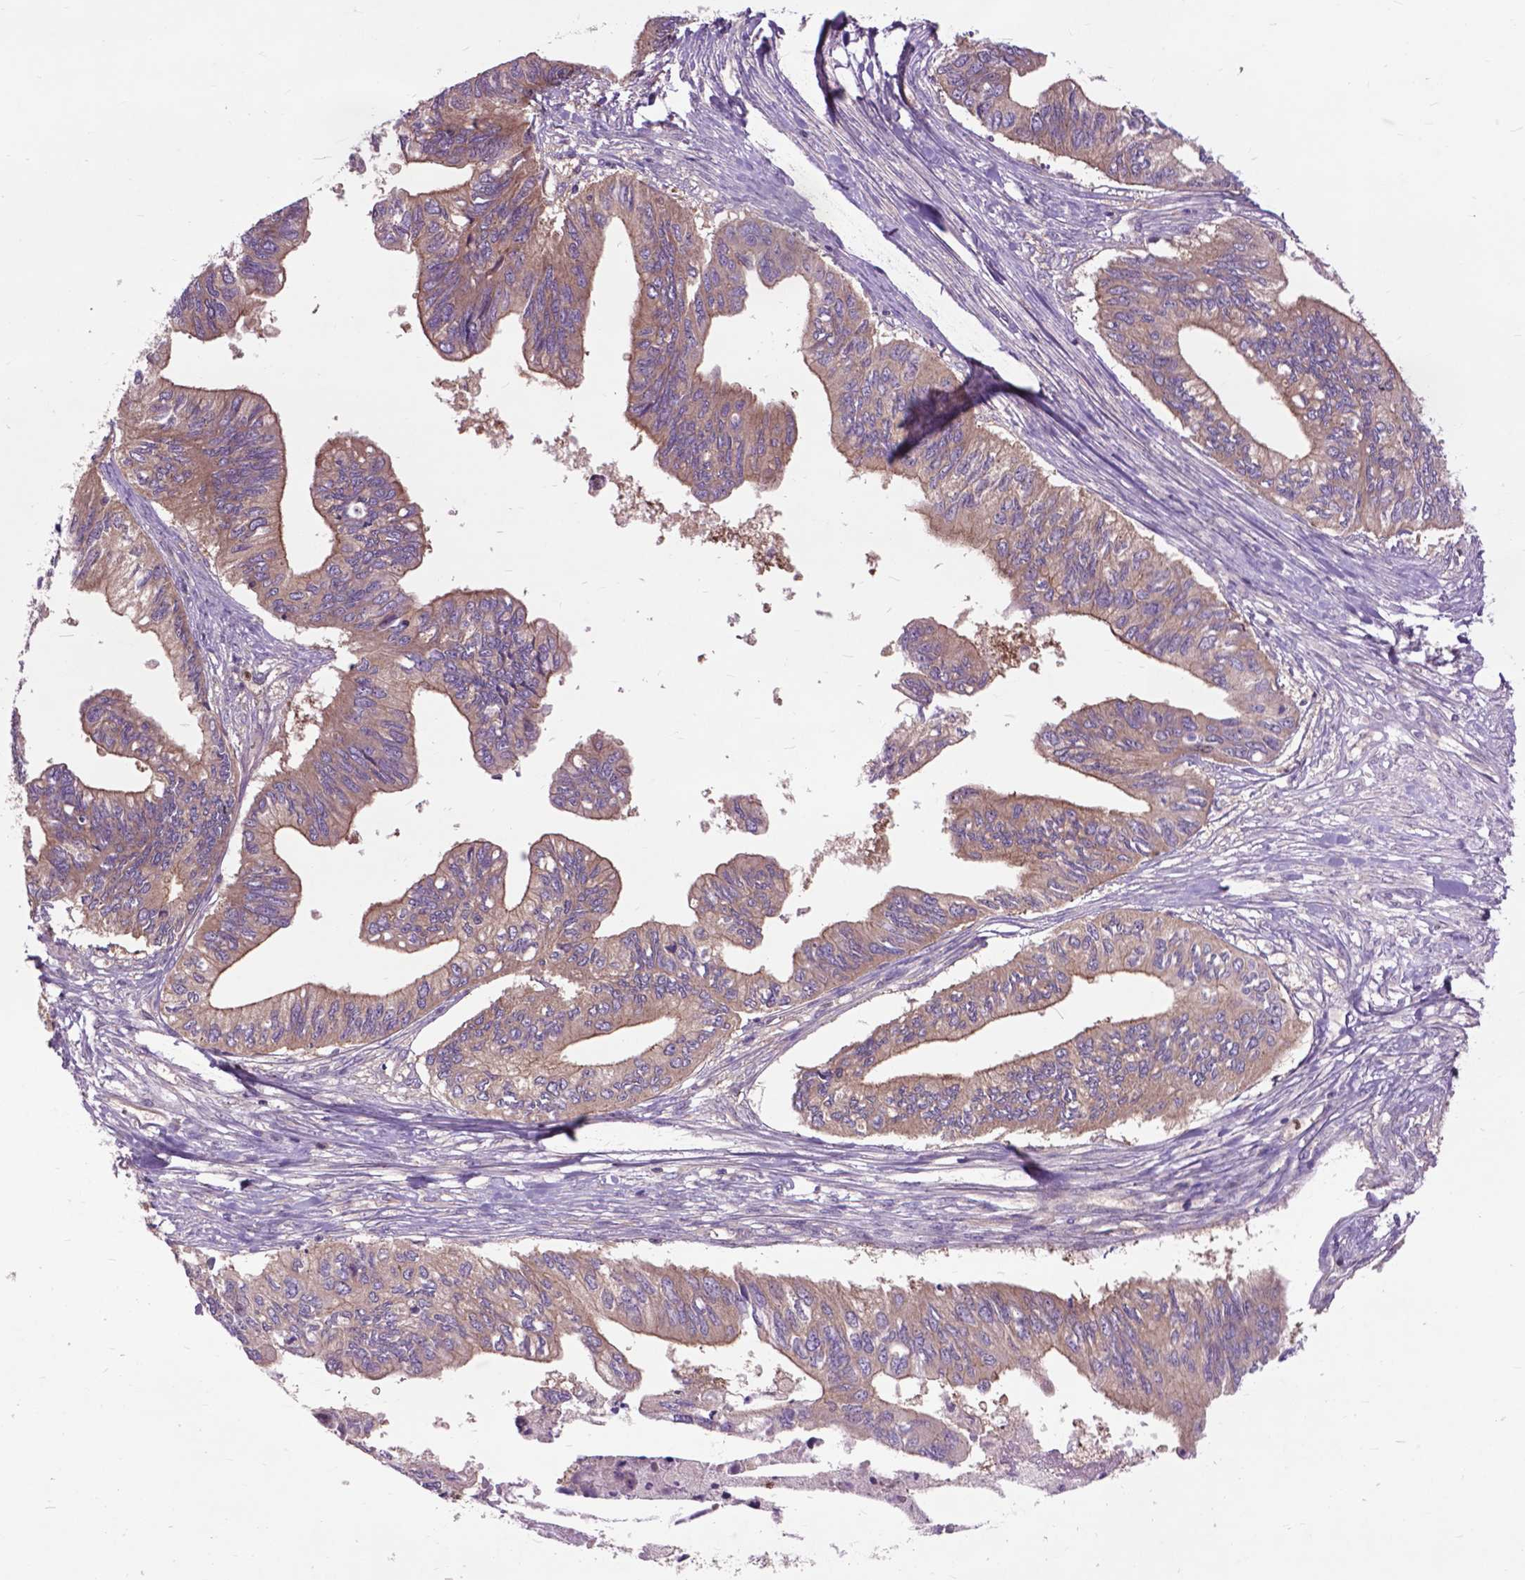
{"staining": {"intensity": "weak", "quantity": ">75%", "location": "cytoplasmic/membranous"}, "tissue": "ovarian cancer", "cell_type": "Tumor cells", "image_type": "cancer", "snomed": [{"axis": "morphology", "description": "Cystadenocarcinoma, mucinous, NOS"}, {"axis": "topography", "description": "Ovary"}], "caption": "Immunohistochemical staining of mucinous cystadenocarcinoma (ovarian) displays low levels of weak cytoplasmic/membranous protein expression in about >75% of tumor cells. Nuclei are stained in blue.", "gene": "ARAF", "patient": {"sex": "female", "age": 76}}